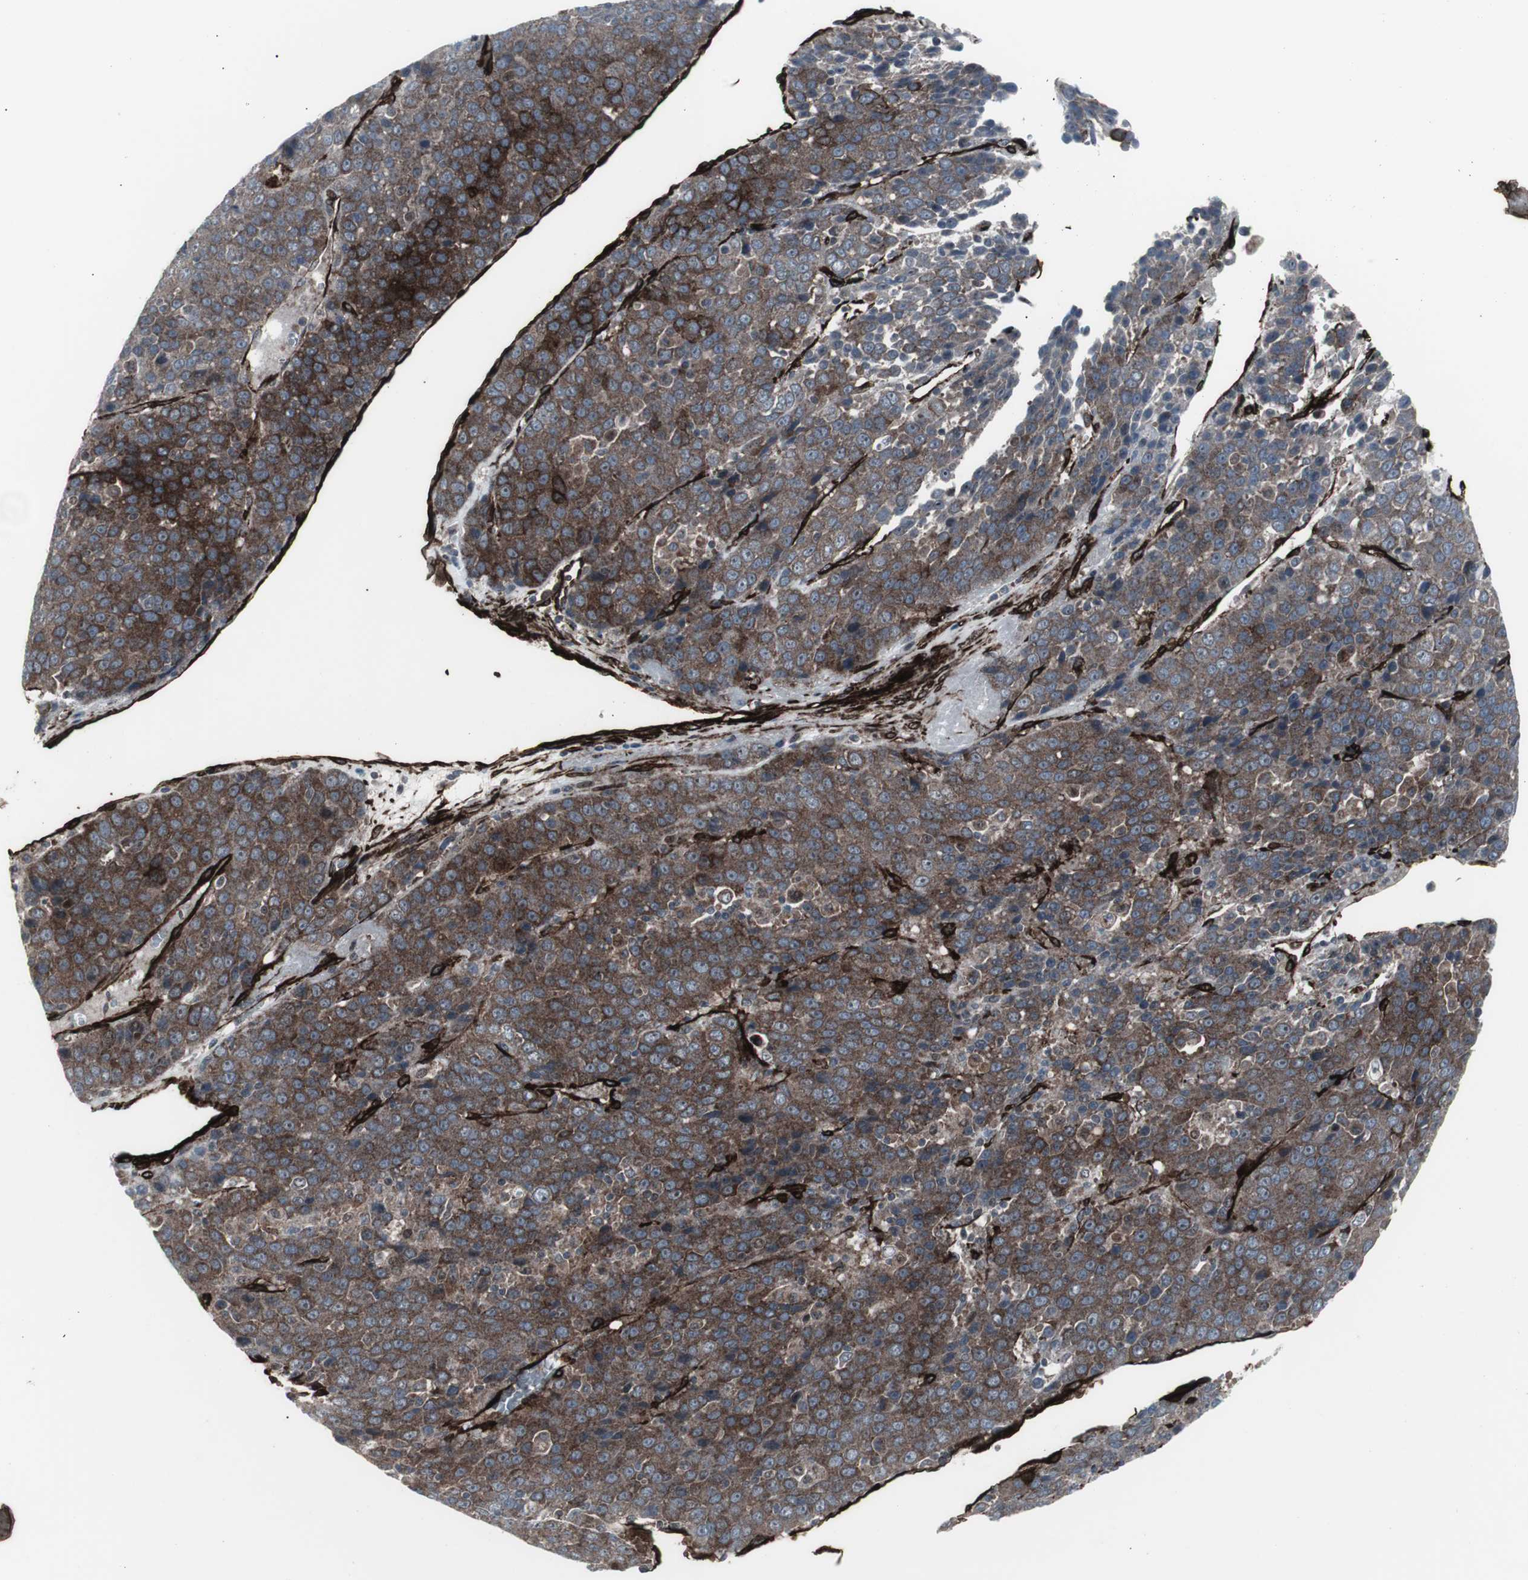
{"staining": {"intensity": "strong", "quantity": ">75%", "location": "cytoplasmic/membranous"}, "tissue": "liver cancer", "cell_type": "Tumor cells", "image_type": "cancer", "snomed": [{"axis": "morphology", "description": "Carcinoma, Hepatocellular, NOS"}, {"axis": "topography", "description": "Liver"}], "caption": "The histopathology image displays immunohistochemical staining of liver cancer (hepatocellular carcinoma). There is strong cytoplasmic/membranous expression is identified in about >75% of tumor cells. The staining is performed using DAB brown chromogen to label protein expression. The nuclei are counter-stained blue using hematoxylin.", "gene": "PDGFA", "patient": {"sex": "female", "age": 53}}